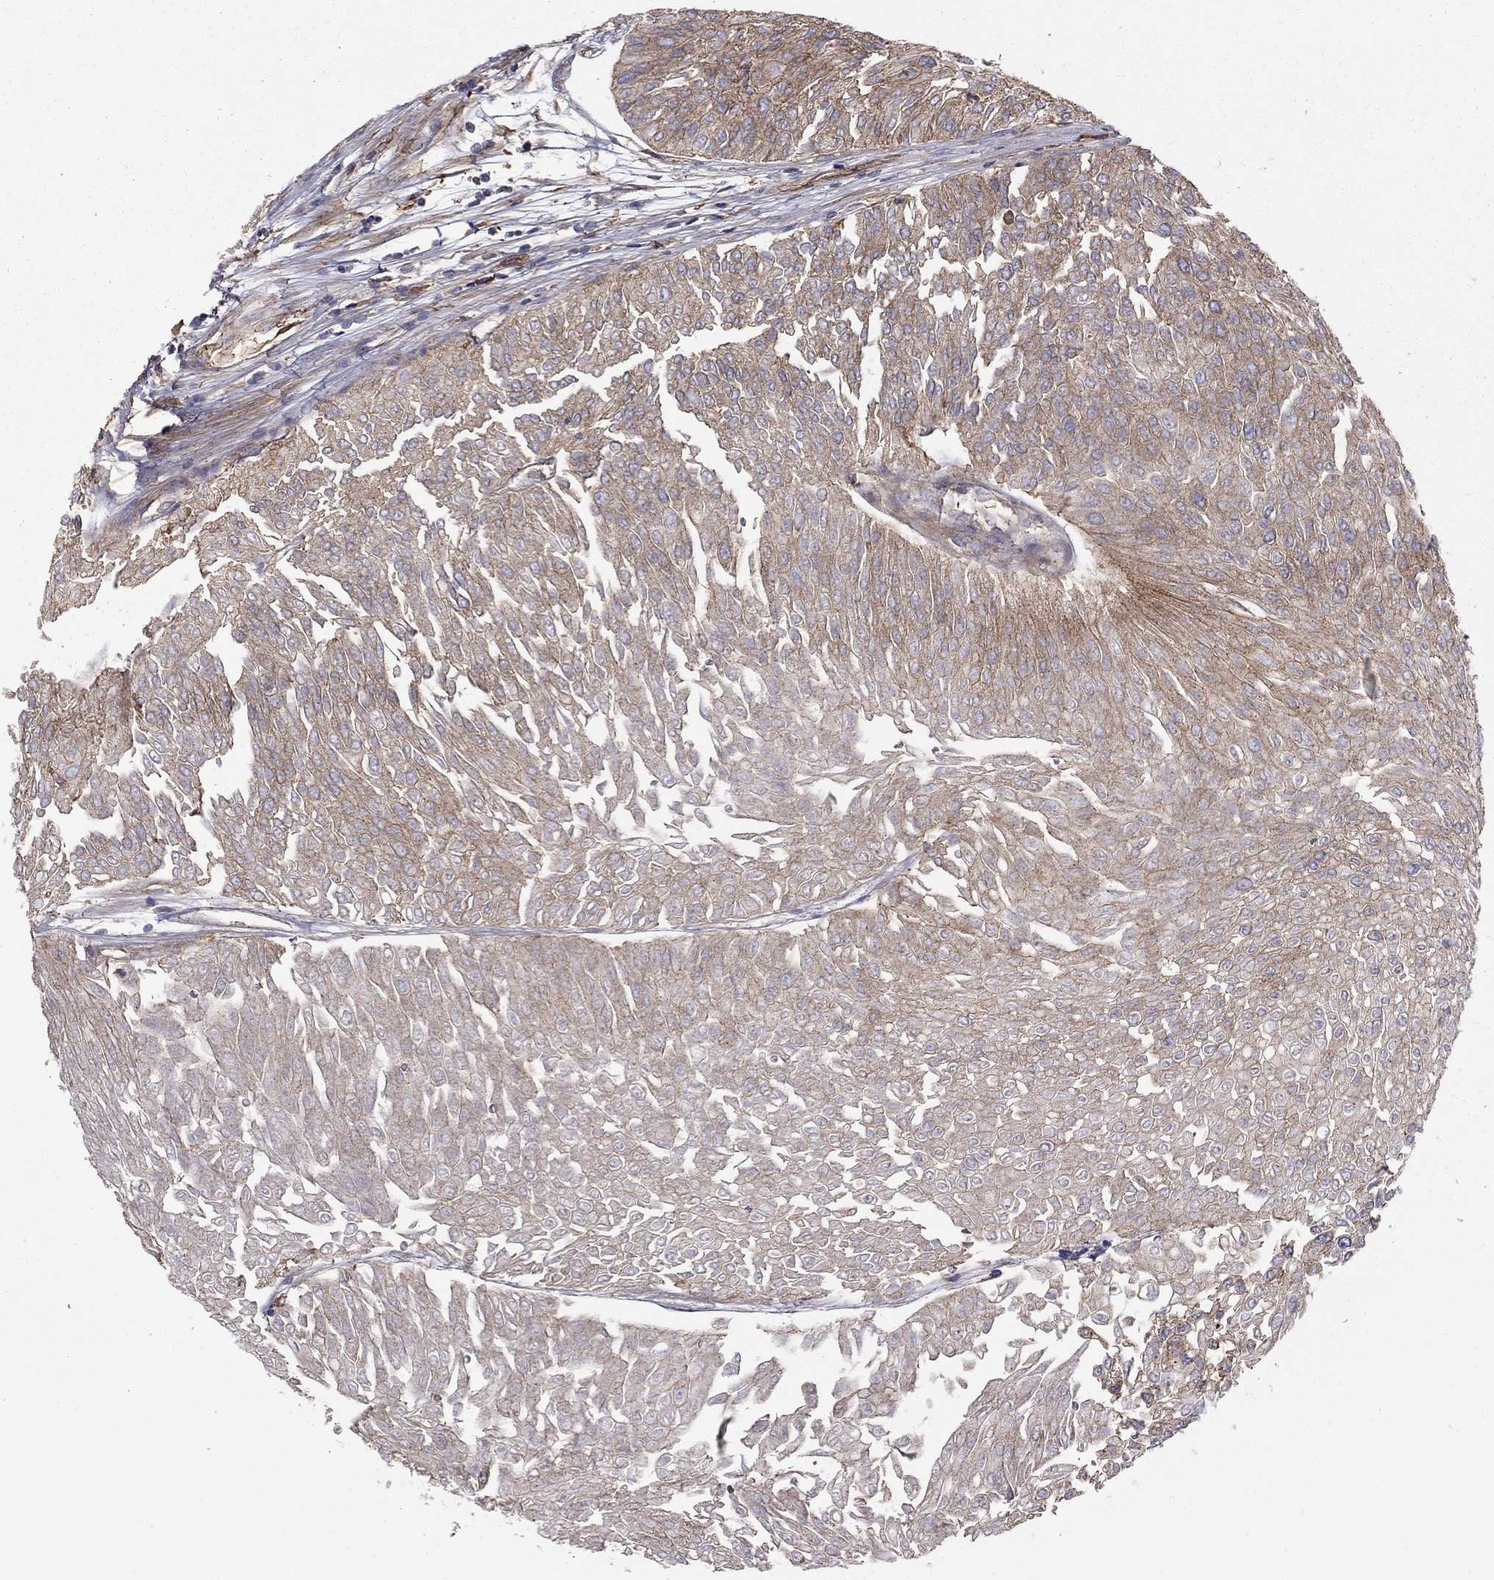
{"staining": {"intensity": "moderate", "quantity": "25%-75%", "location": "cytoplasmic/membranous"}, "tissue": "urothelial cancer", "cell_type": "Tumor cells", "image_type": "cancer", "snomed": [{"axis": "morphology", "description": "Urothelial carcinoma, Low grade"}, {"axis": "topography", "description": "Urinary bladder"}], "caption": "Low-grade urothelial carcinoma stained for a protein (brown) displays moderate cytoplasmic/membranous positive positivity in about 25%-75% of tumor cells.", "gene": "EHBP1L1", "patient": {"sex": "male", "age": 67}}